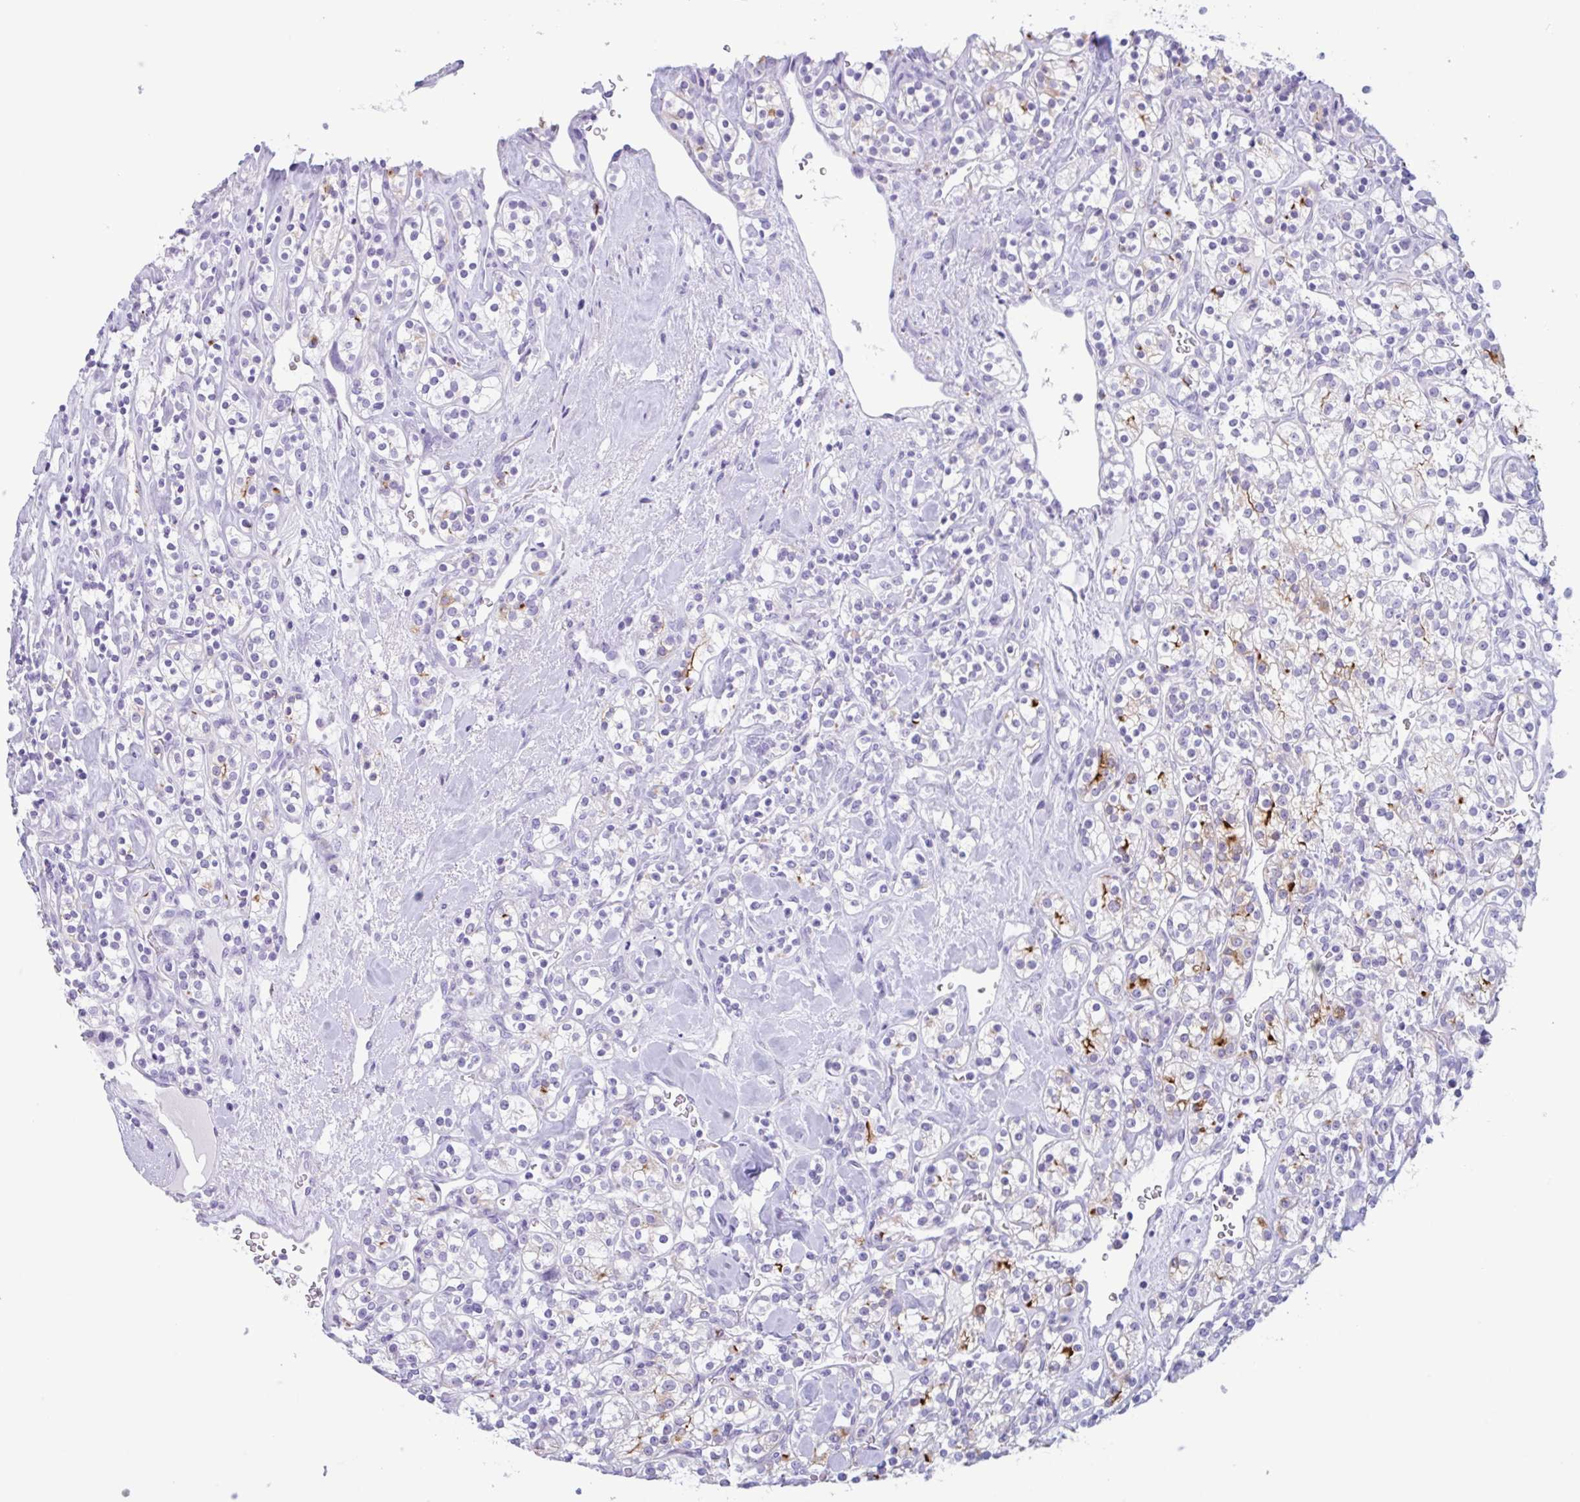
{"staining": {"intensity": "moderate", "quantity": "<25%", "location": "cytoplasmic/membranous"}, "tissue": "renal cancer", "cell_type": "Tumor cells", "image_type": "cancer", "snomed": [{"axis": "morphology", "description": "Adenocarcinoma, NOS"}, {"axis": "topography", "description": "Kidney"}], "caption": "Protein staining shows moderate cytoplasmic/membranous expression in about <25% of tumor cells in renal cancer.", "gene": "DTWD2", "patient": {"sex": "male", "age": 77}}